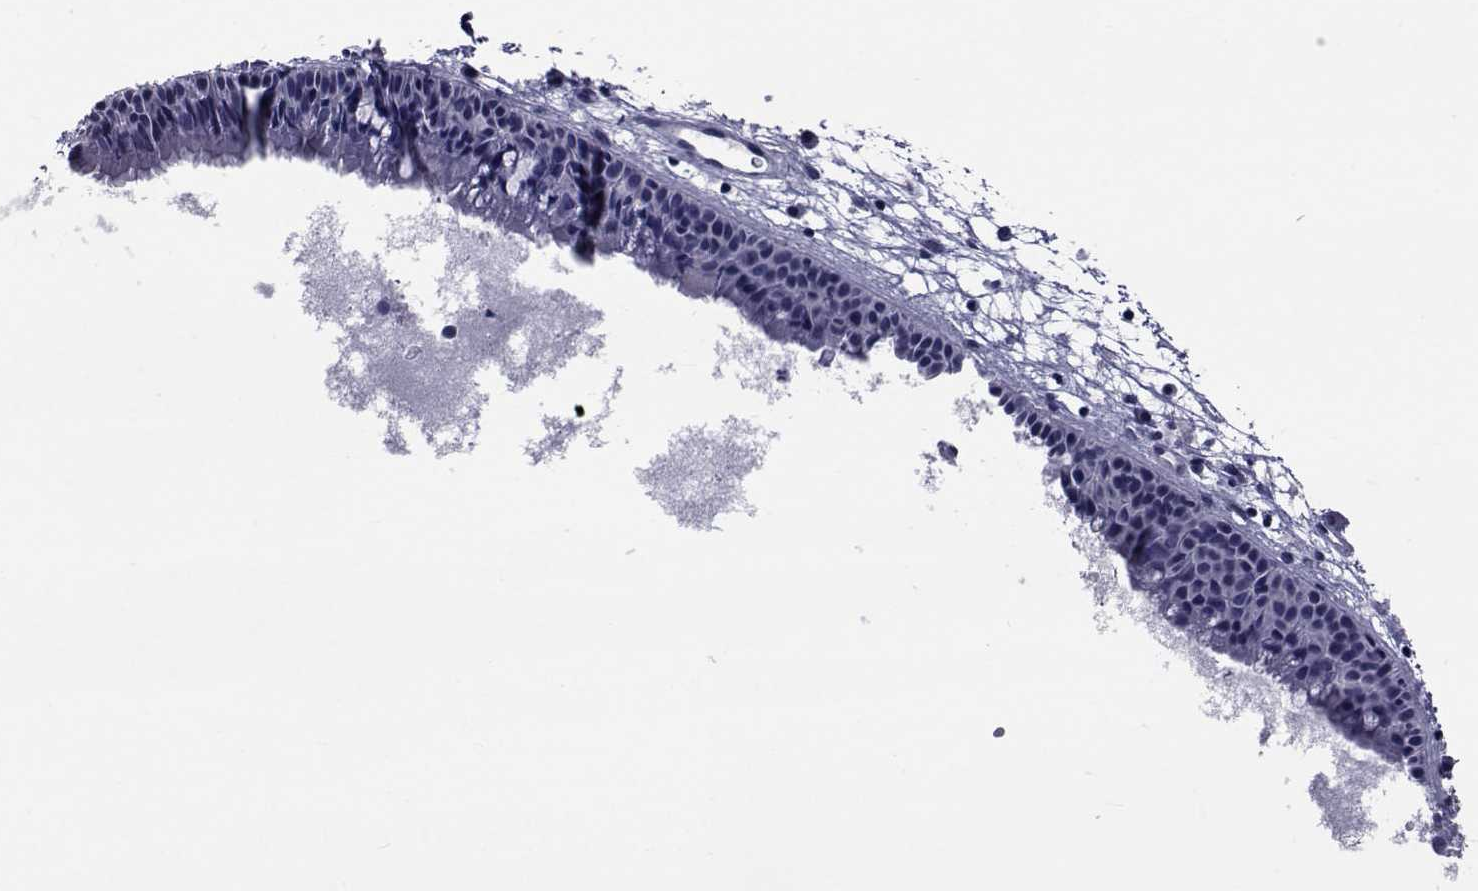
{"staining": {"intensity": "negative", "quantity": "none", "location": "none"}, "tissue": "nasopharynx", "cell_type": "Respiratory epithelial cells", "image_type": "normal", "snomed": [{"axis": "morphology", "description": "Normal tissue, NOS"}, {"axis": "topography", "description": "Nasopharynx"}], "caption": "Nasopharynx stained for a protein using immunohistochemistry (IHC) reveals no staining respiratory epithelial cells.", "gene": "SEMA5B", "patient": {"sex": "male", "age": 61}}